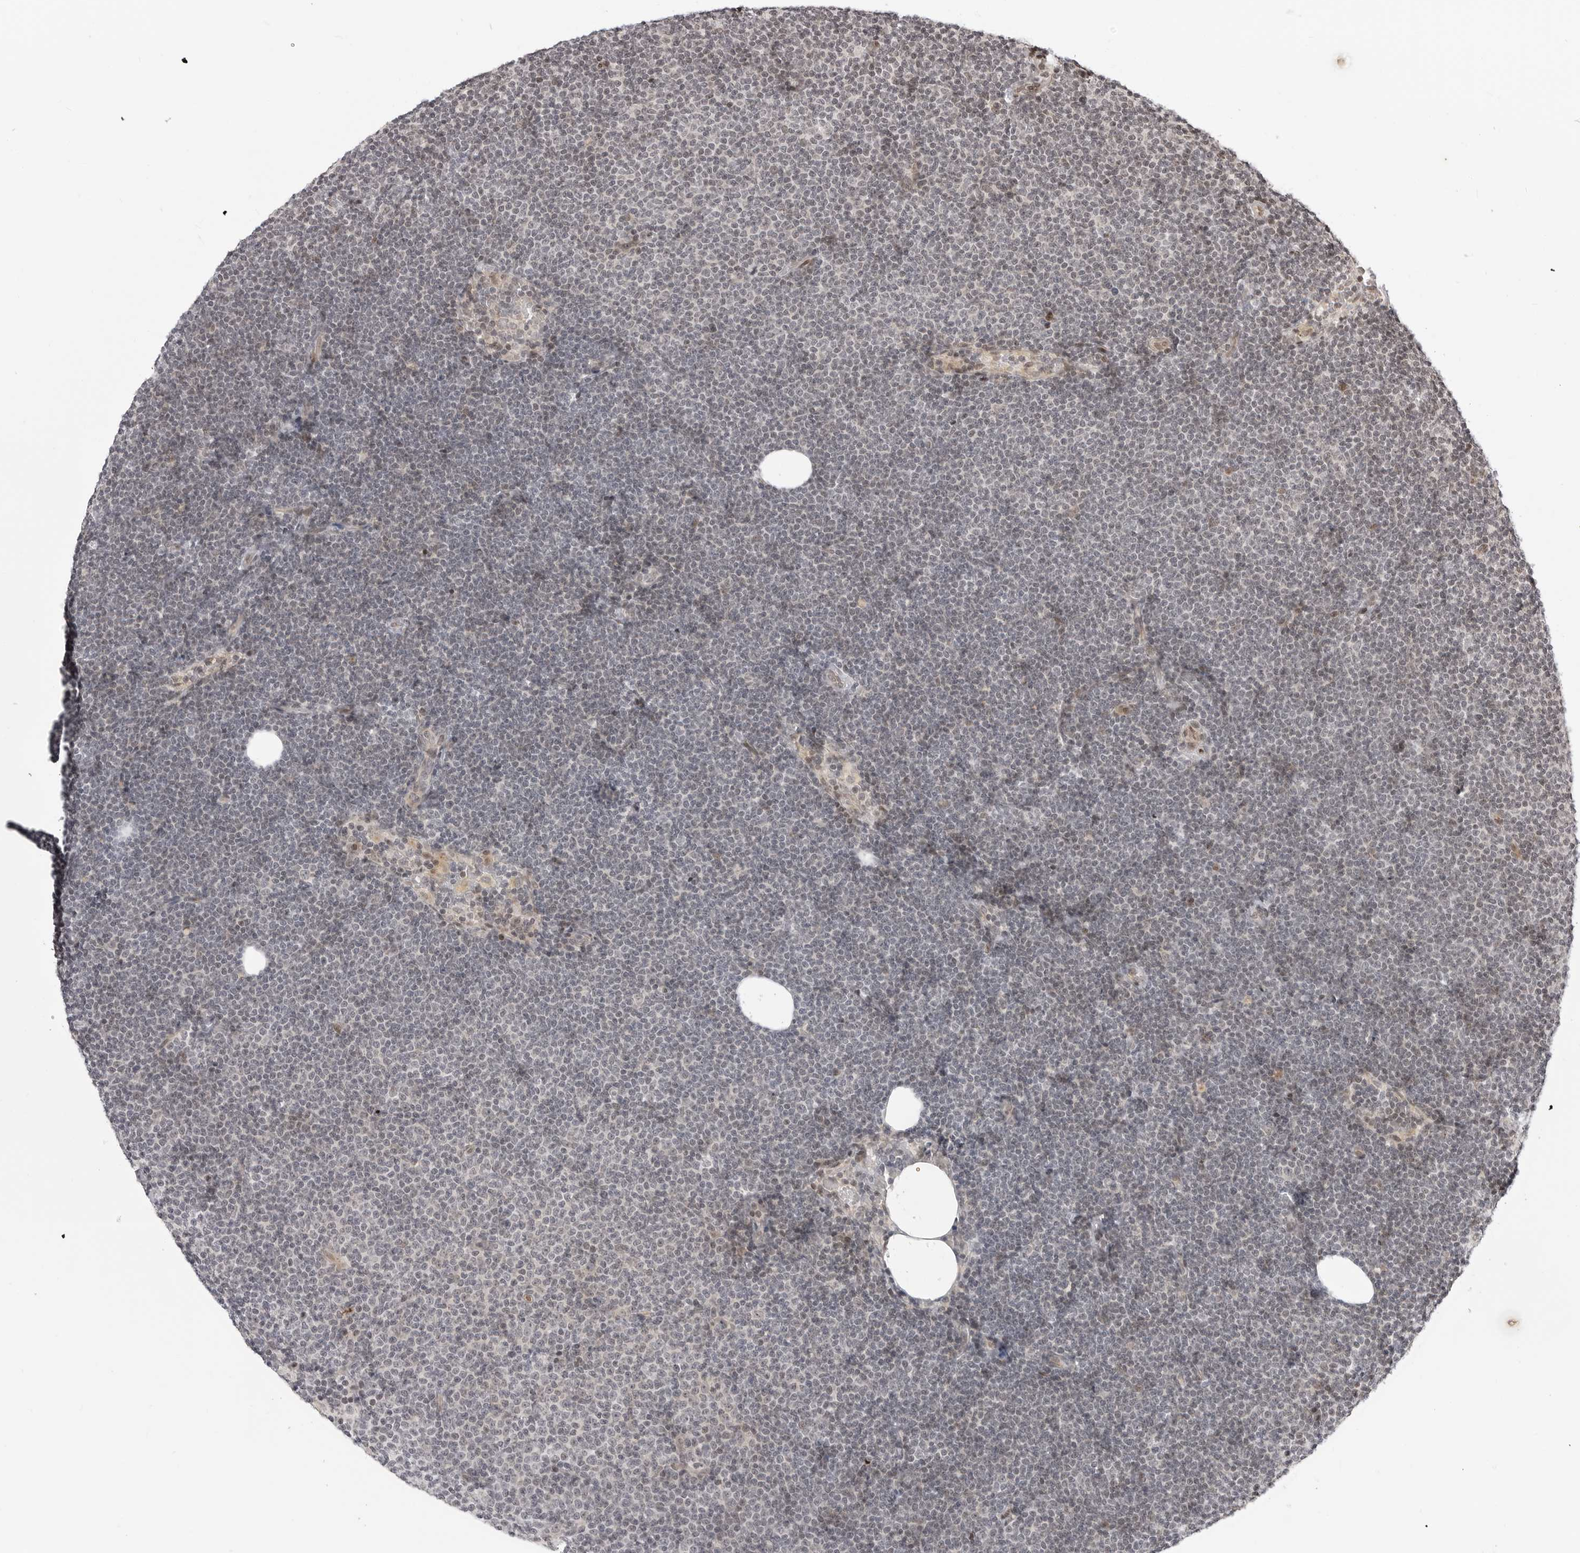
{"staining": {"intensity": "negative", "quantity": "none", "location": "none"}, "tissue": "lymphoma", "cell_type": "Tumor cells", "image_type": "cancer", "snomed": [{"axis": "morphology", "description": "Malignant lymphoma, non-Hodgkin's type, Low grade"}, {"axis": "topography", "description": "Lymph node"}], "caption": "Protein analysis of malignant lymphoma, non-Hodgkin's type (low-grade) shows no significant staining in tumor cells. (Stains: DAB immunohistochemistry (IHC) with hematoxylin counter stain, Microscopy: brightfield microscopy at high magnification).", "gene": "C8orf33", "patient": {"sex": "female", "age": 53}}